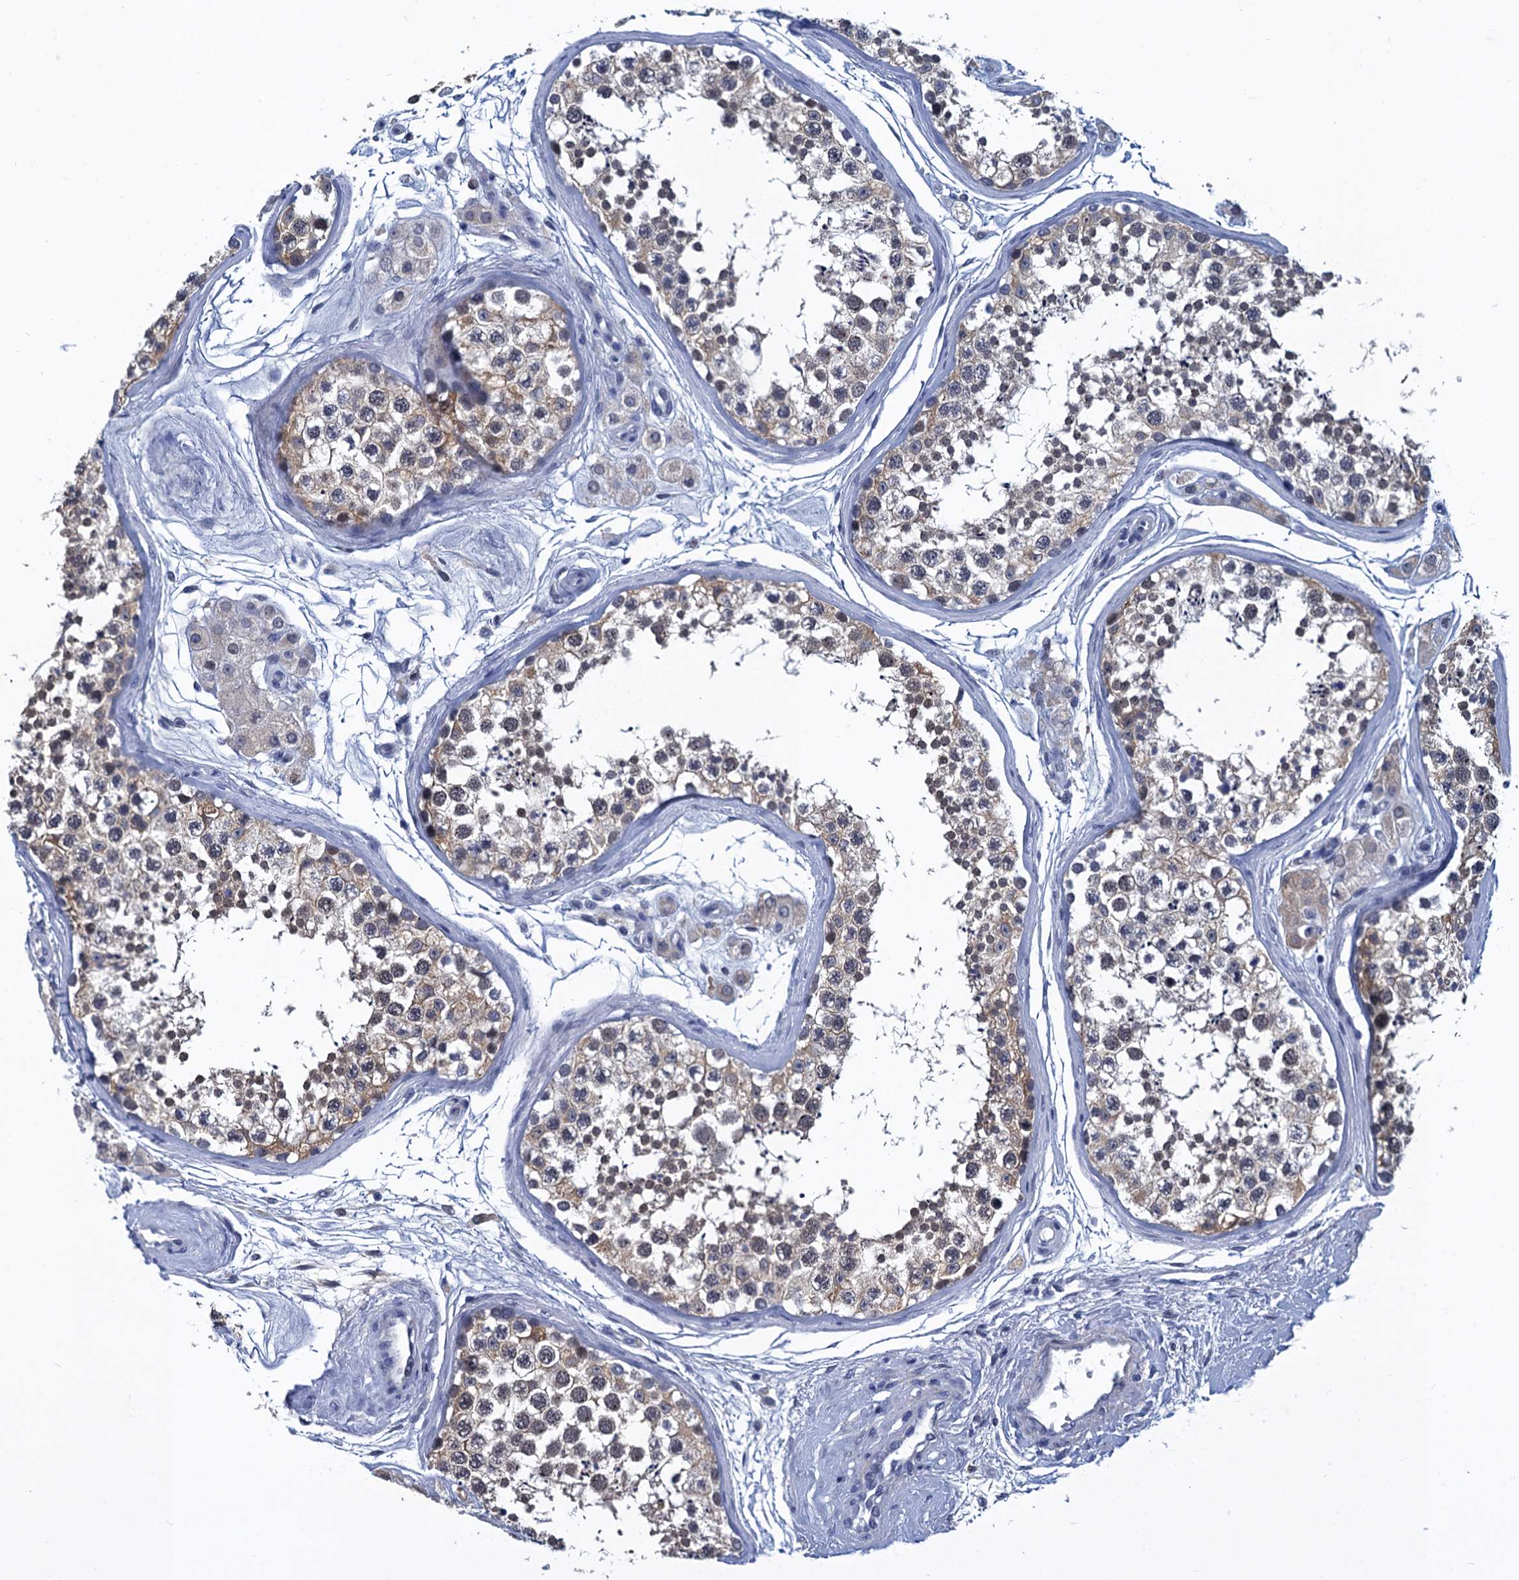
{"staining": {"intensity": "moderate", "quantity": "25%-75%", "location": "cytoplasmic/membranous"}, "tissue": "testis", "cell_type": "Cells in seminiferous ducts", "image_type": "normal", "snomed": [{"axis": "morphology", "description": "Normal tissue, NOS"}, {"axis": "topography", "description": "Testis"}], "caption": "High-power microscopy captured an IHC histopathology image of unremarkable testis, revealing moderate cytoplasmic/membranous positivity in about 25%-75% of cells in seminiferous ducts.", "gene": "GINS3", "patient": {"sex": "male", "age": 56}}